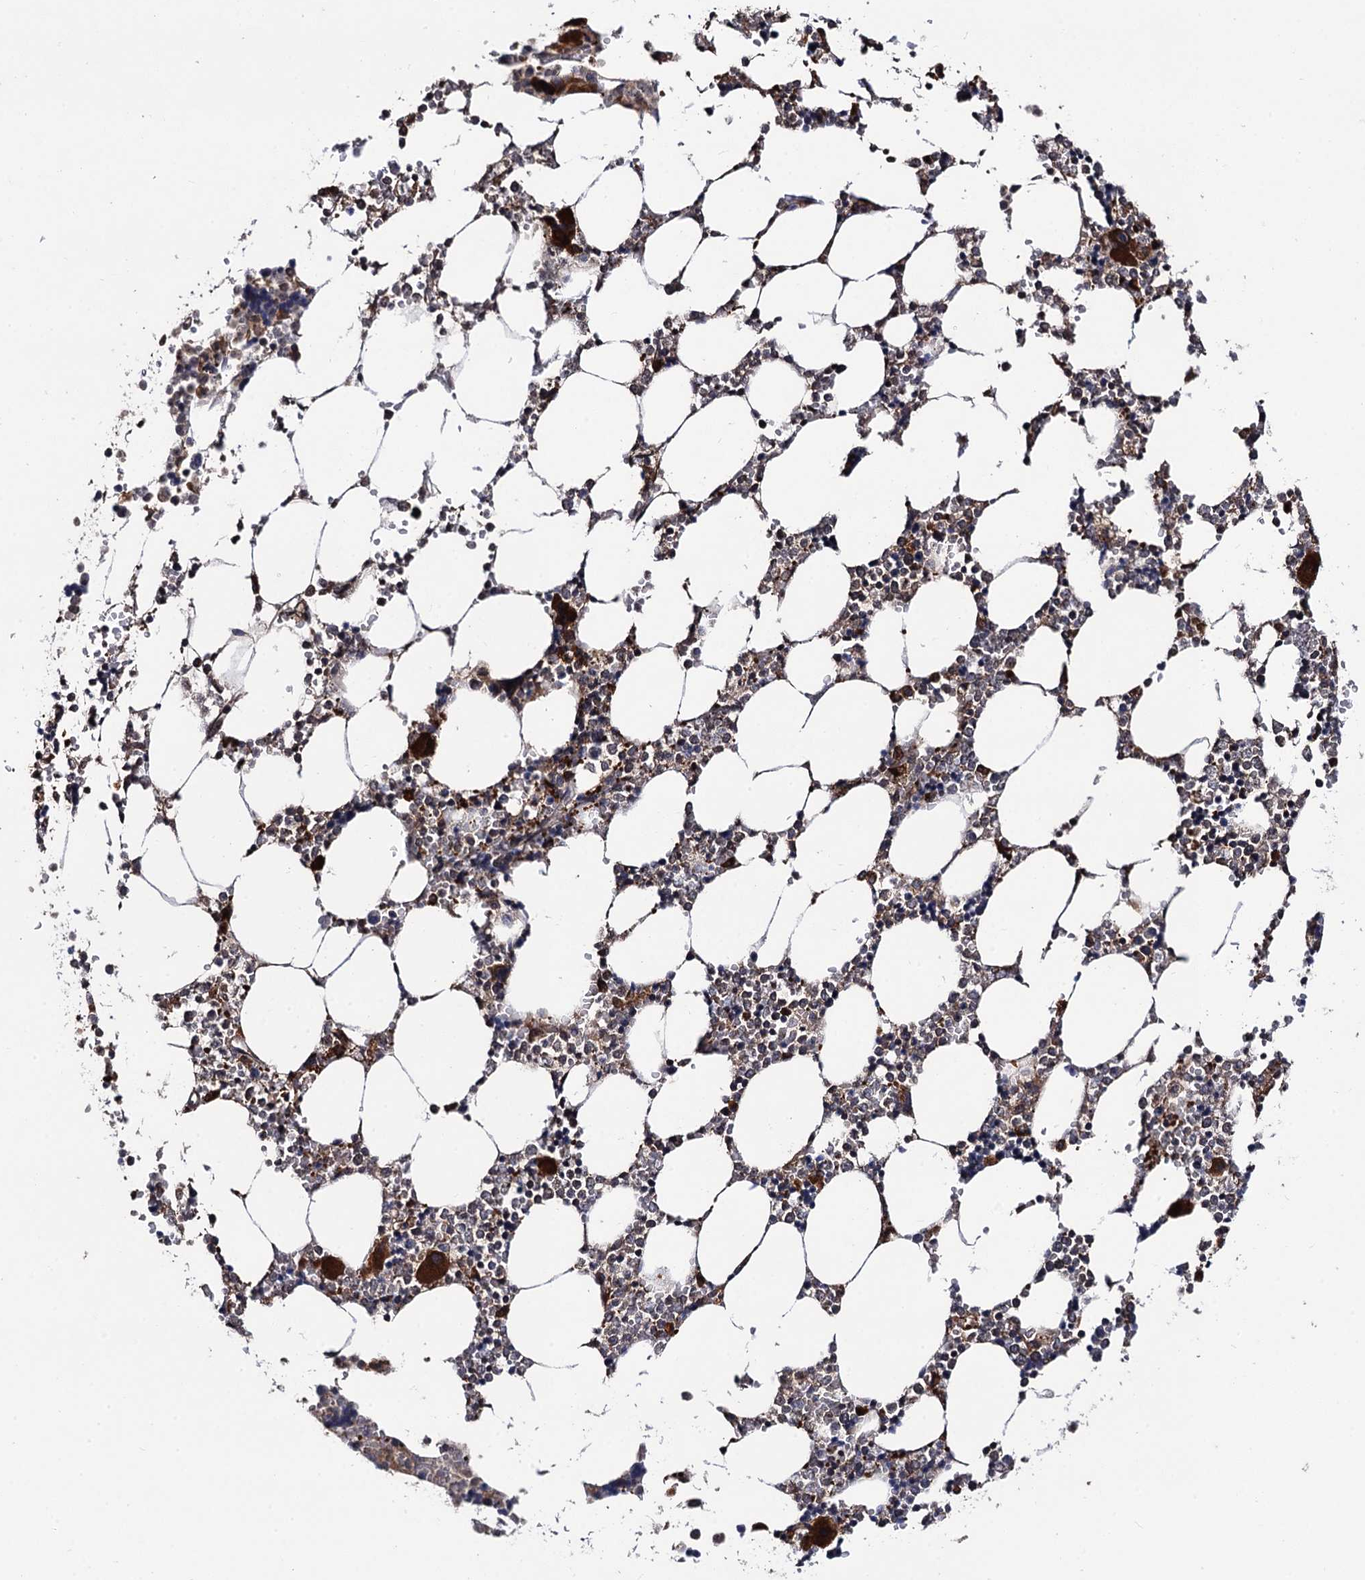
{"staining": {"intensity": "strong", "quantity": "<25%", "location": "cytoplasmic/membranous"}, "tissue": "bone marrow", "cell_type": "Hematopoietic cells", "image_type": "normal", "snomed": [{"axis": "morphology", "description": "Normal tissue, NOS"}, {"axis": "topography", "description": "Bone marrow"}], "caption": "Normal bone marrow displays strong cytoplasmic/membranous staining in about <25% of hematopoietic cells The staining was performed using DAB (3,3'-diaminobenzidine) to visualize the protein expression in brown, while the nuclei were stained in blue with hematoxylin (Magnification: 20x)..", "gene": "LRRC63", "patient": {"sex": "male", "age": 64}}